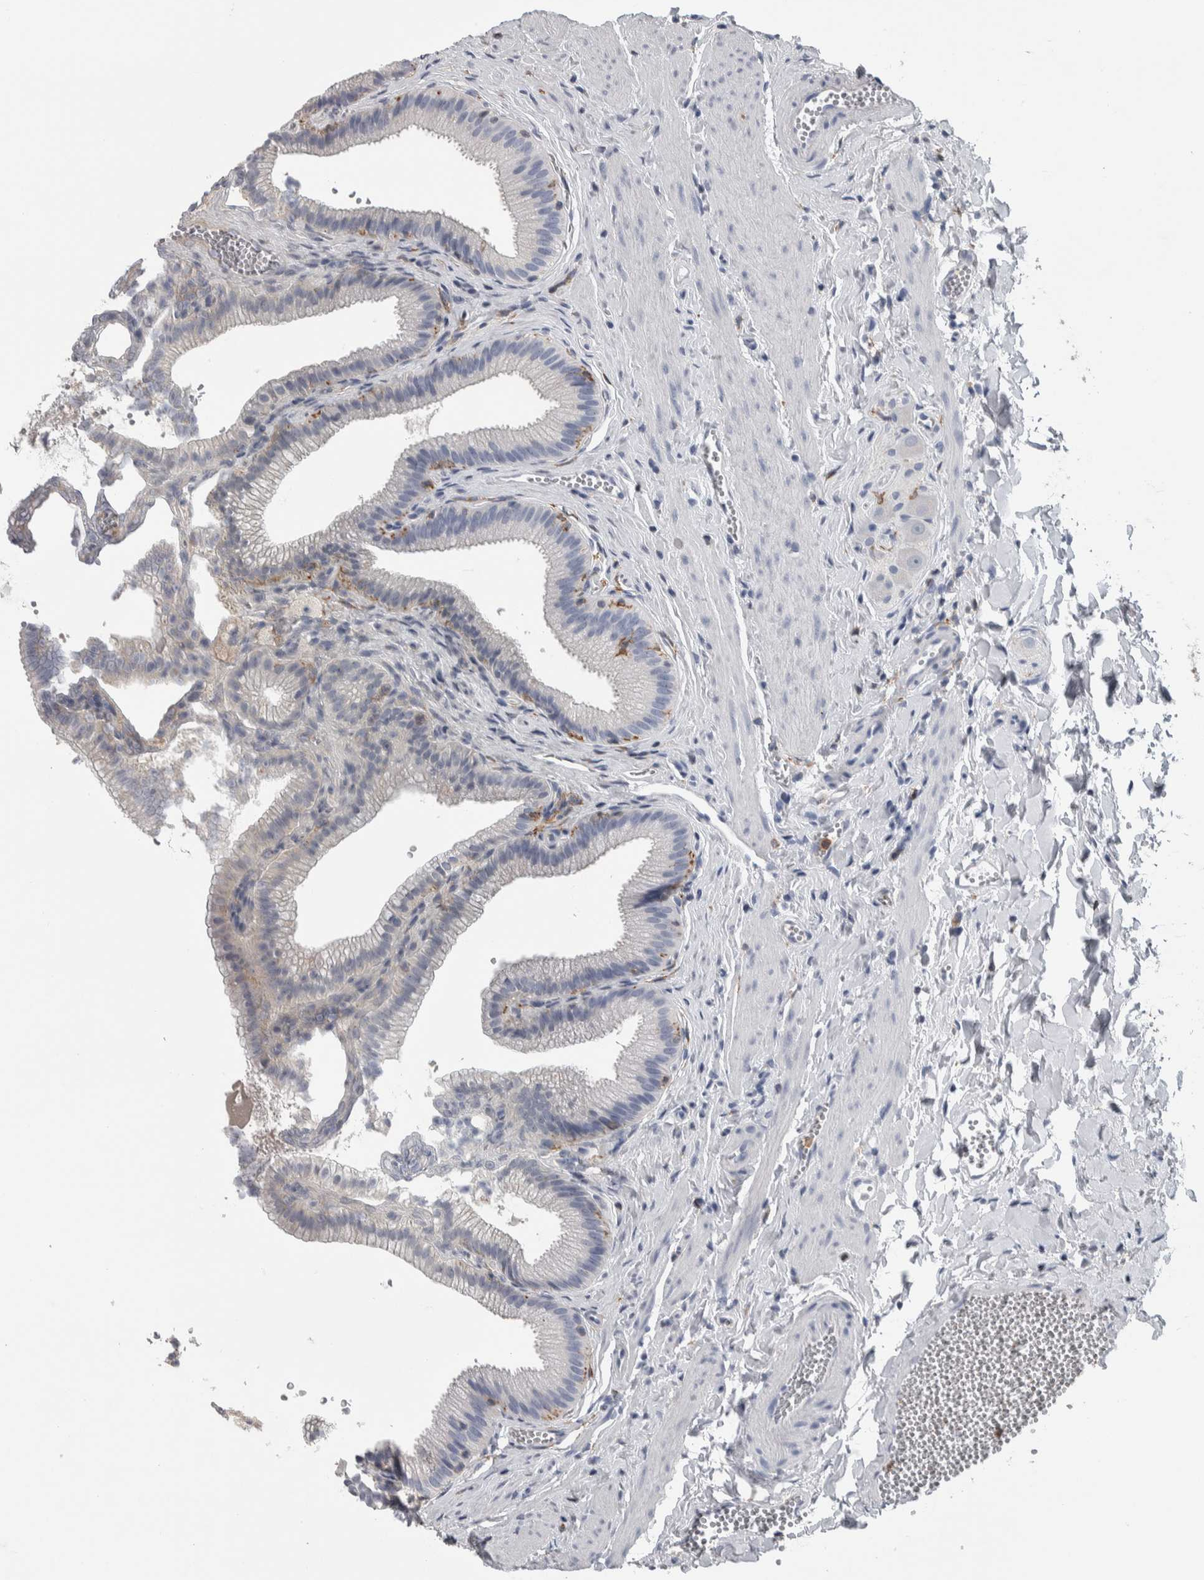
{"staining": {"intensity": "negative", "quantity": "none", "location": "none"}, "tissue": "gallbladder", "cell_type": "Glandular cells", "image_type": "normal", "snomed": [{"axis": "morphology", "description": "Normal tissue, NOS"}, {"axis": "topography", "description": "Gallbladder"}], "caption": "A high-resolution image shows IHC staining of unremarkable gallbladder, which demonstrates no significant positivity in glandular cells.", "gene": "SKAP2", "patient": {"sex": "male", "age": 38}}